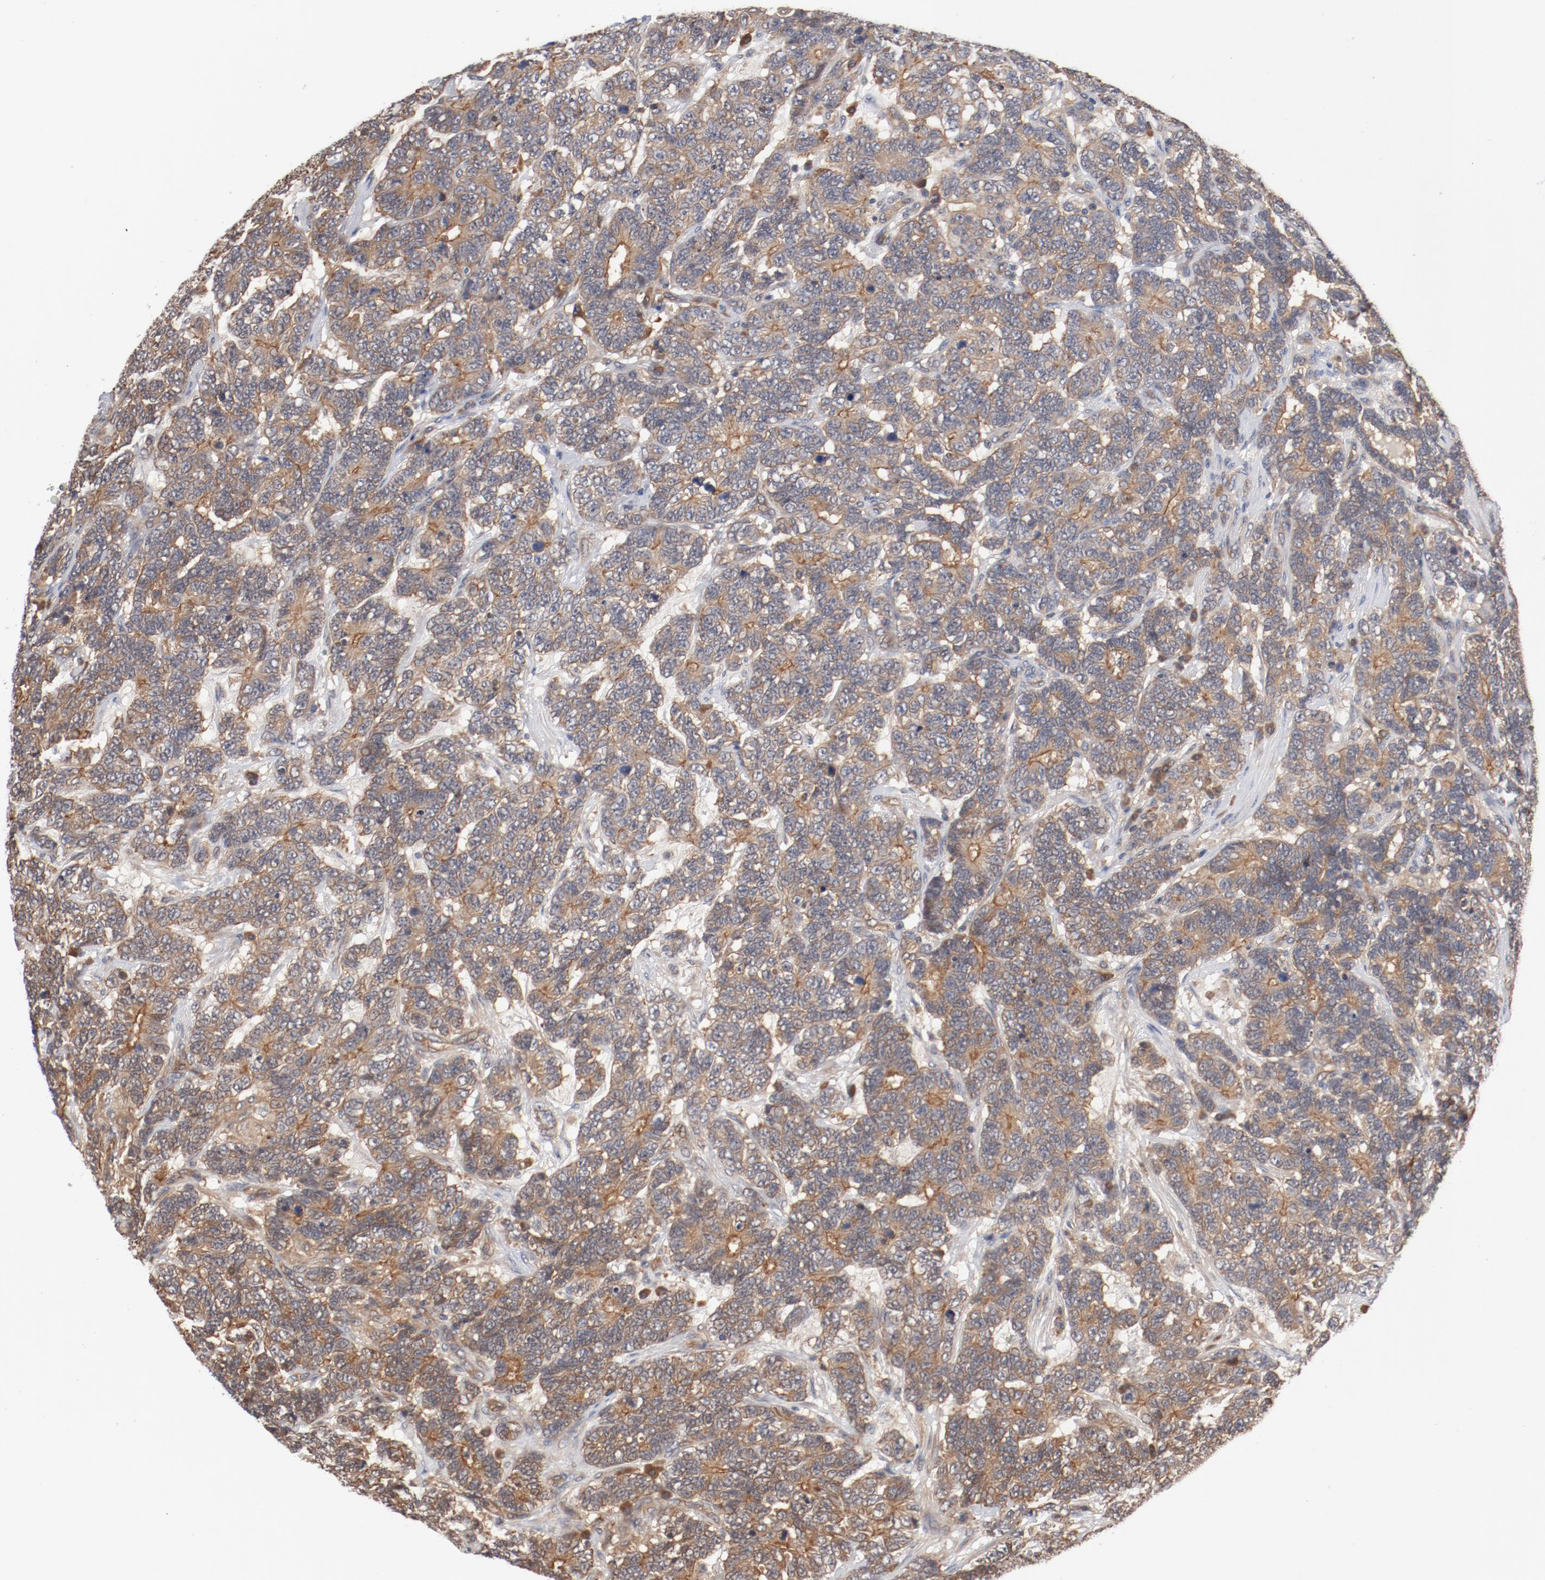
{"staining": {"intensity": "moderate", "quantity": ">75%", "location": "cytoplasmic/membranous"}, "tissue": "testis cancer", "cell_type": "Tumor cells", "image_type": "cancer", "snomed": [{"axis": "morphology", "description": "Carcinoma, Embryonal, NOS"}, {"axis": "topography", "description": "Testis"}], "caption": "Approximately >75% of tumor cells in testis embryonal carcinoma demonstrate moderate cytoplasmic/membranous protein expression as visualized by brown immunohistochemical staining.", "gene": "PITPNM2", "patient": {"sex": "male", "age": 26}}